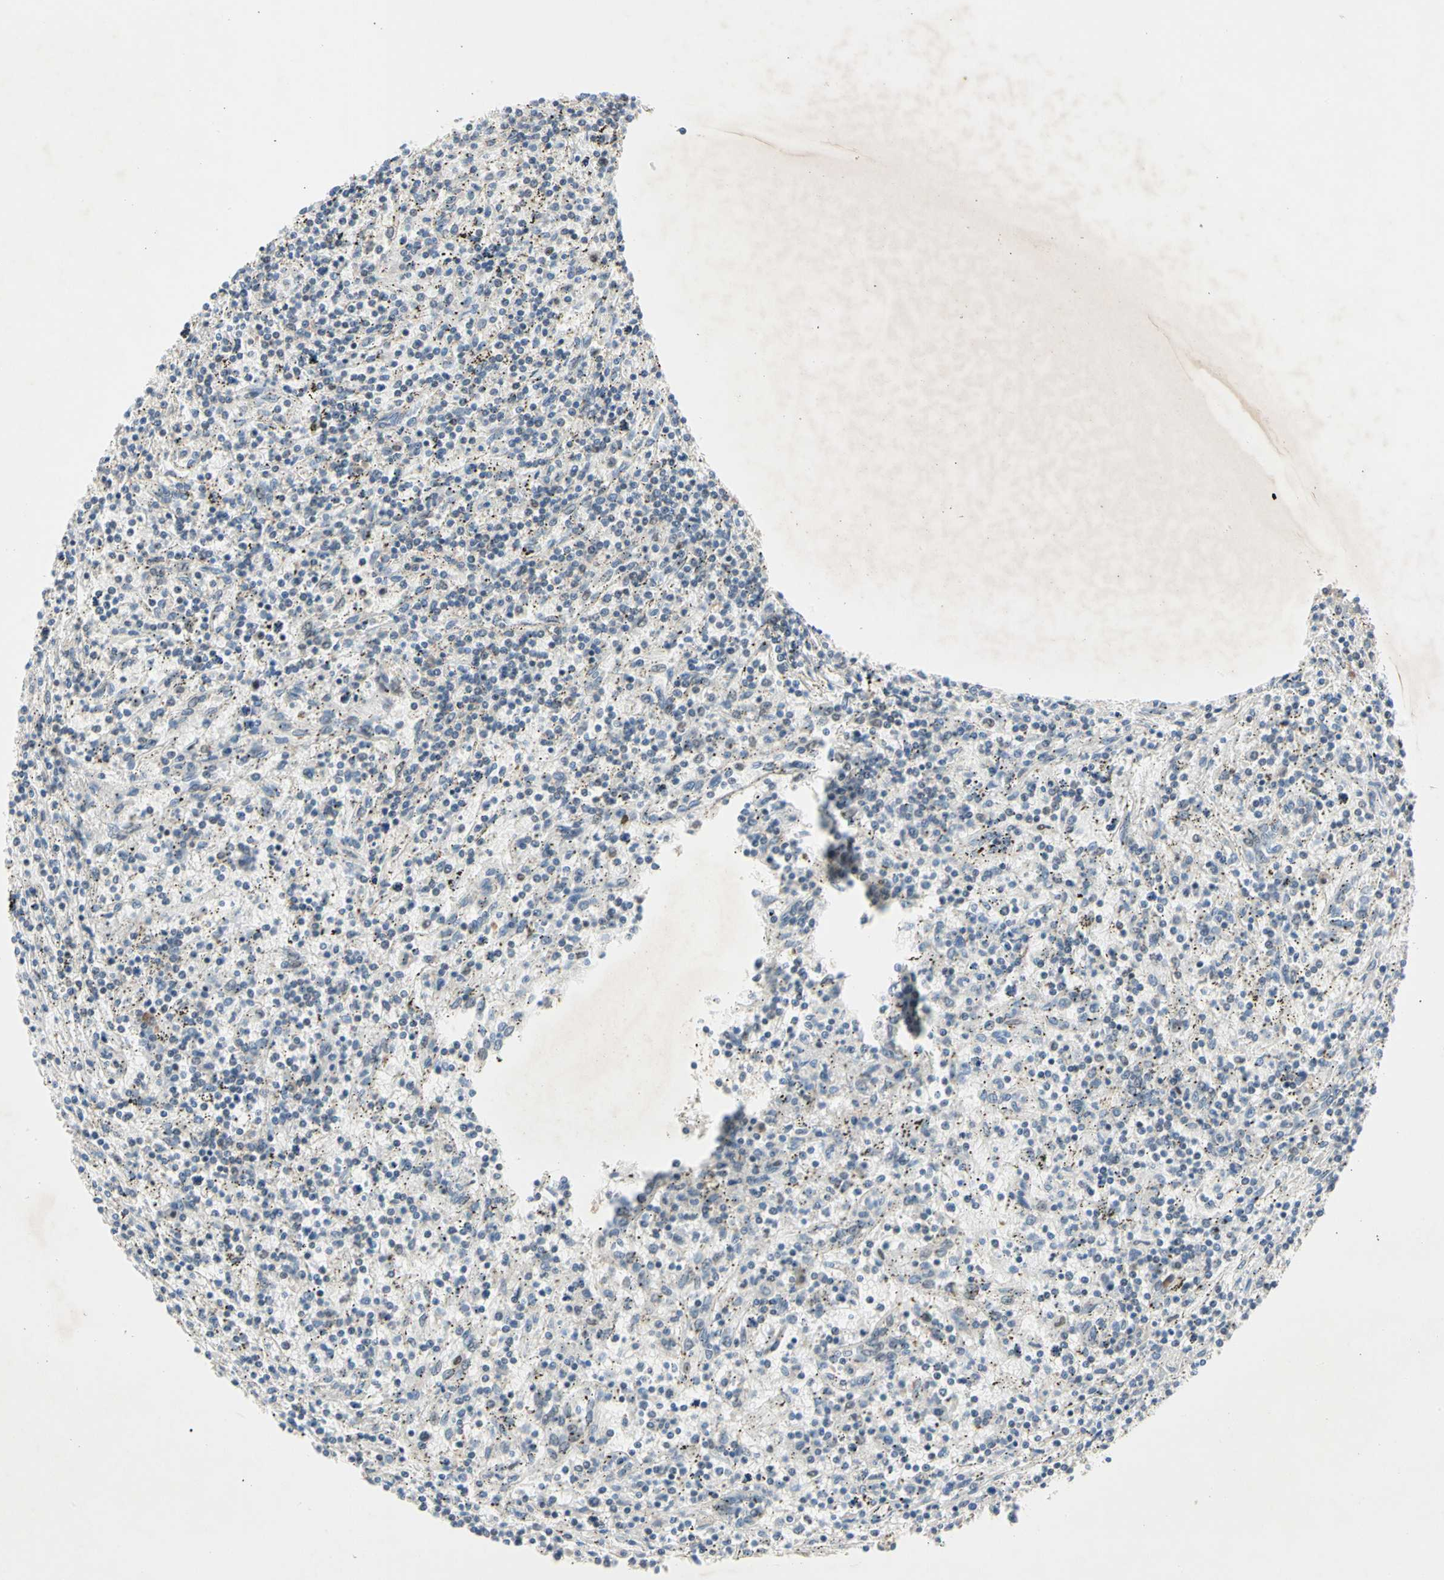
{"staining": {"intensity": "negative", "quantity": "none", "location": "none"}, "tissue": "lymphoma", "cell_type": "Tumor cells", "image_type": "cancer", "snomed": [{"axis": "morphology", "description": "Malignant lymphoma, non-Hodgkin's type, Low grade"}, {"axis": "topography", "description": "Spleen"}], "caption": "An image of lymphoma stained for a protein exhibits no brown staining in tumor cells. (IHC, brightfield microscopy, high magnification).", "gene": "MARK1", "patient": {"sex": "male", "age": 76}}